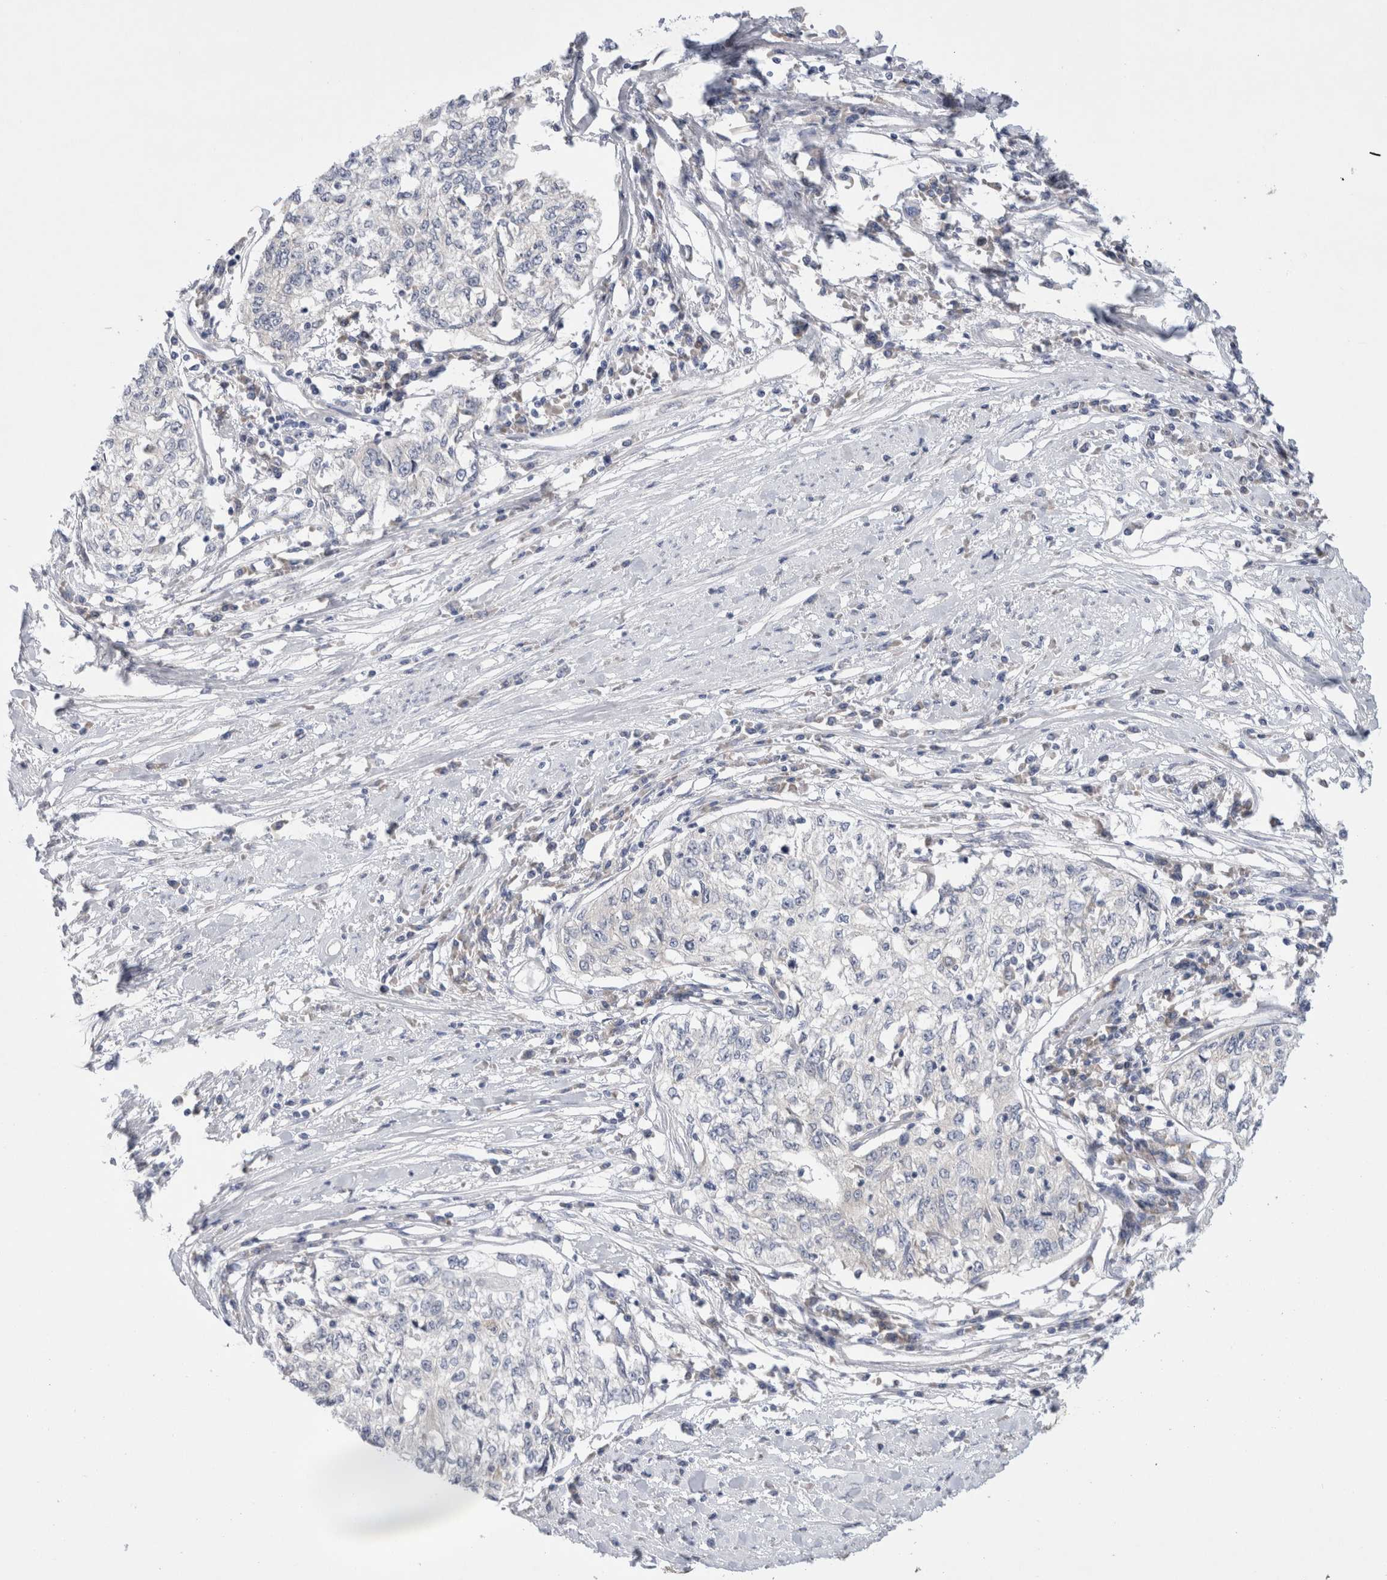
{"staining": {"intensity": "negative", "quantity": "none", "location": "none"}, "tissue": "cervical cancer", "cell_type": "Tumor cells", "image_type": "cancer", "snomed": [{"axis": "morphology", "description": "Squamous cell carcinoma, NOS"}, {"axis": "topography", "description": "Cervix"}], "caption": "The immunohistochemistry histopathology image has no significant positivity in tumor cells of cervical cancer tissue.", "gene": "RBM12B", "patient": {"sex": "female", "age": 57}}